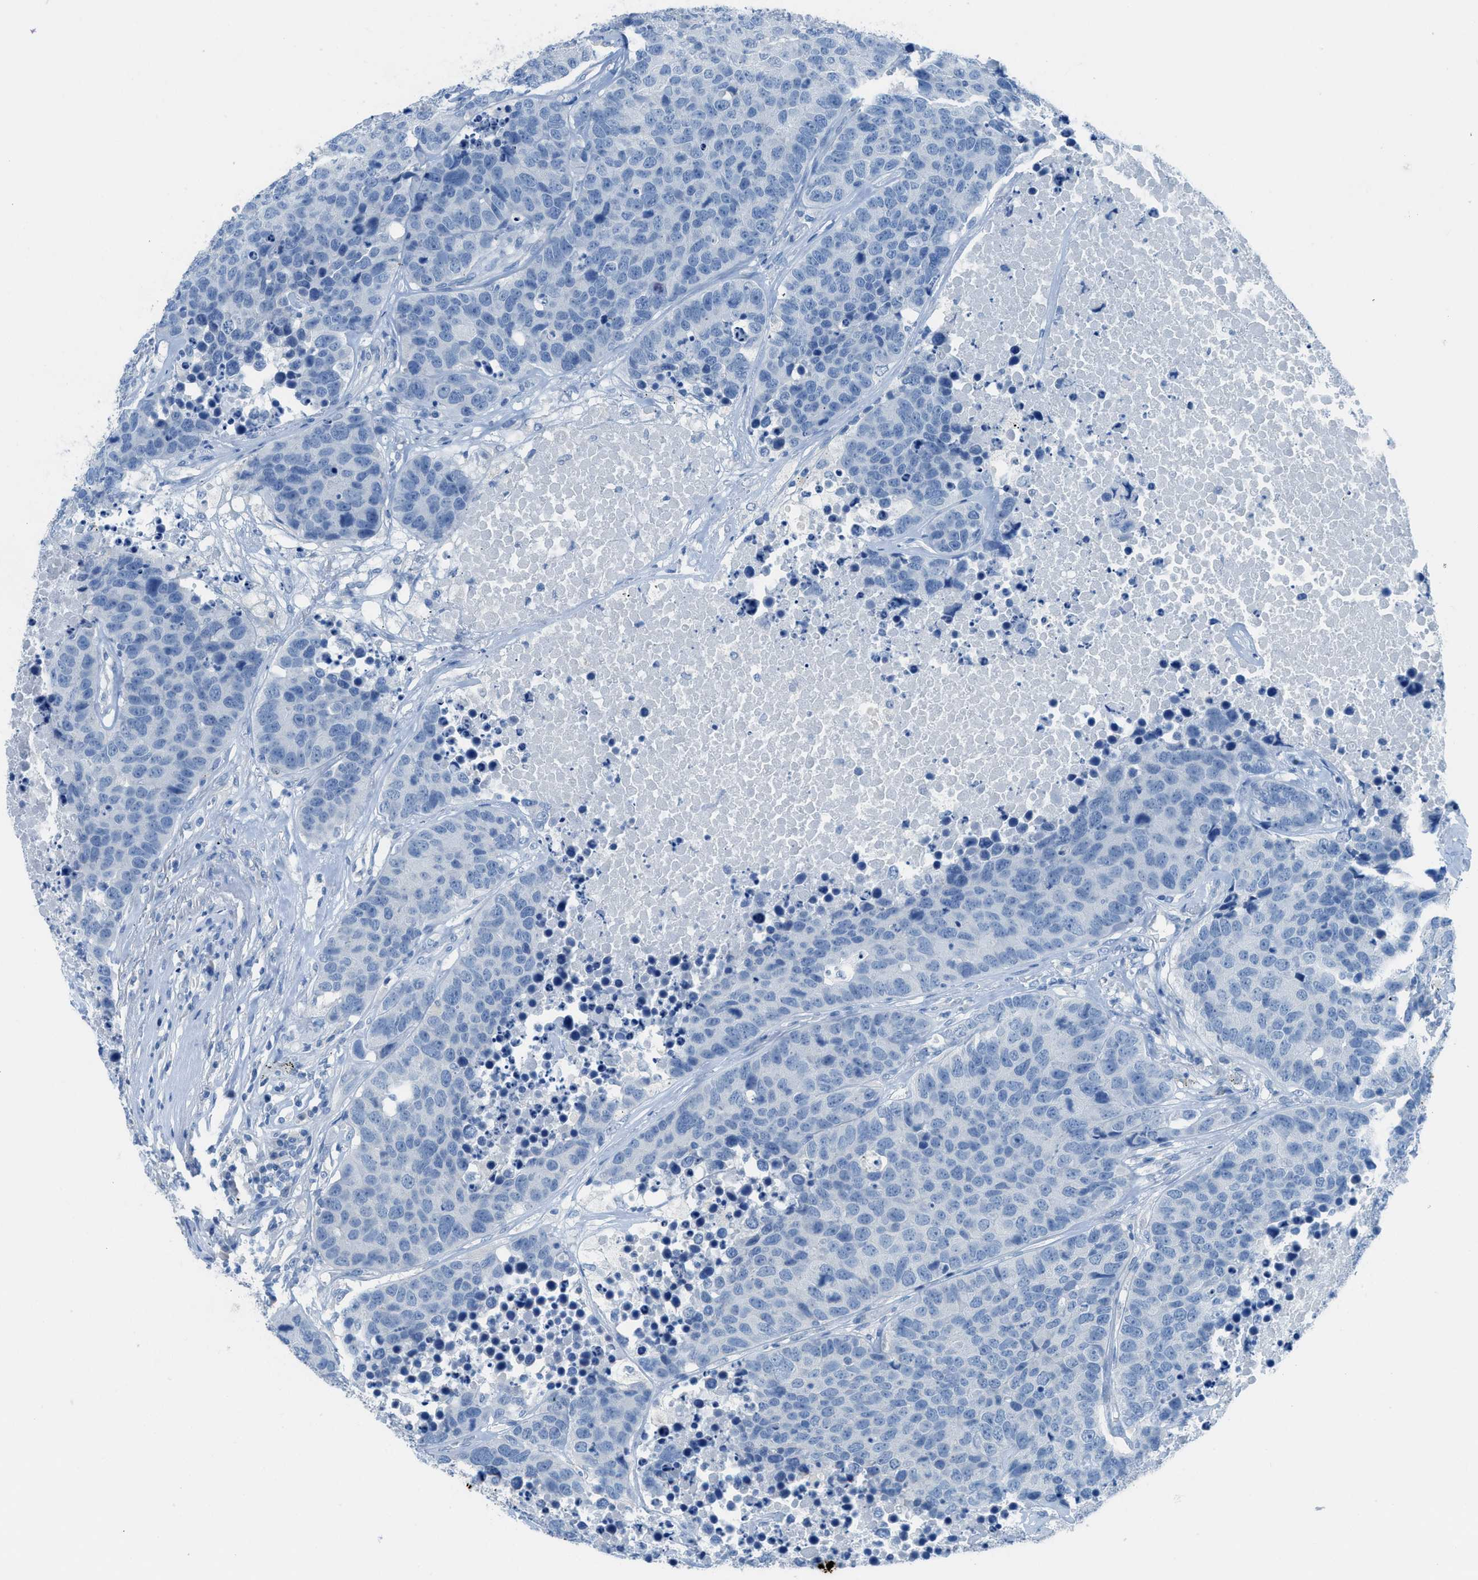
{"staining": {"intensity": "negative", "quantity": "none", "location": "none"}, "tissue": "carcinoid", "cell_type": "Tumor cells", "image_type": "cancer", "snomed": [{"axis": "morphology", "description": "Carcinoid, malignant, NOS"}, {"axis": "topography", "description": "Lung"}], "caption": "Histopathology image shows no significant protein positivity in tumor cells of carcinoid. (DAB (3,3'-diaminobenzidine) immunohistochemistry (IHC) with hematoxylin counter stain).", "gene": "ACAN", "patient": {"sex": "male", "age": 60}}